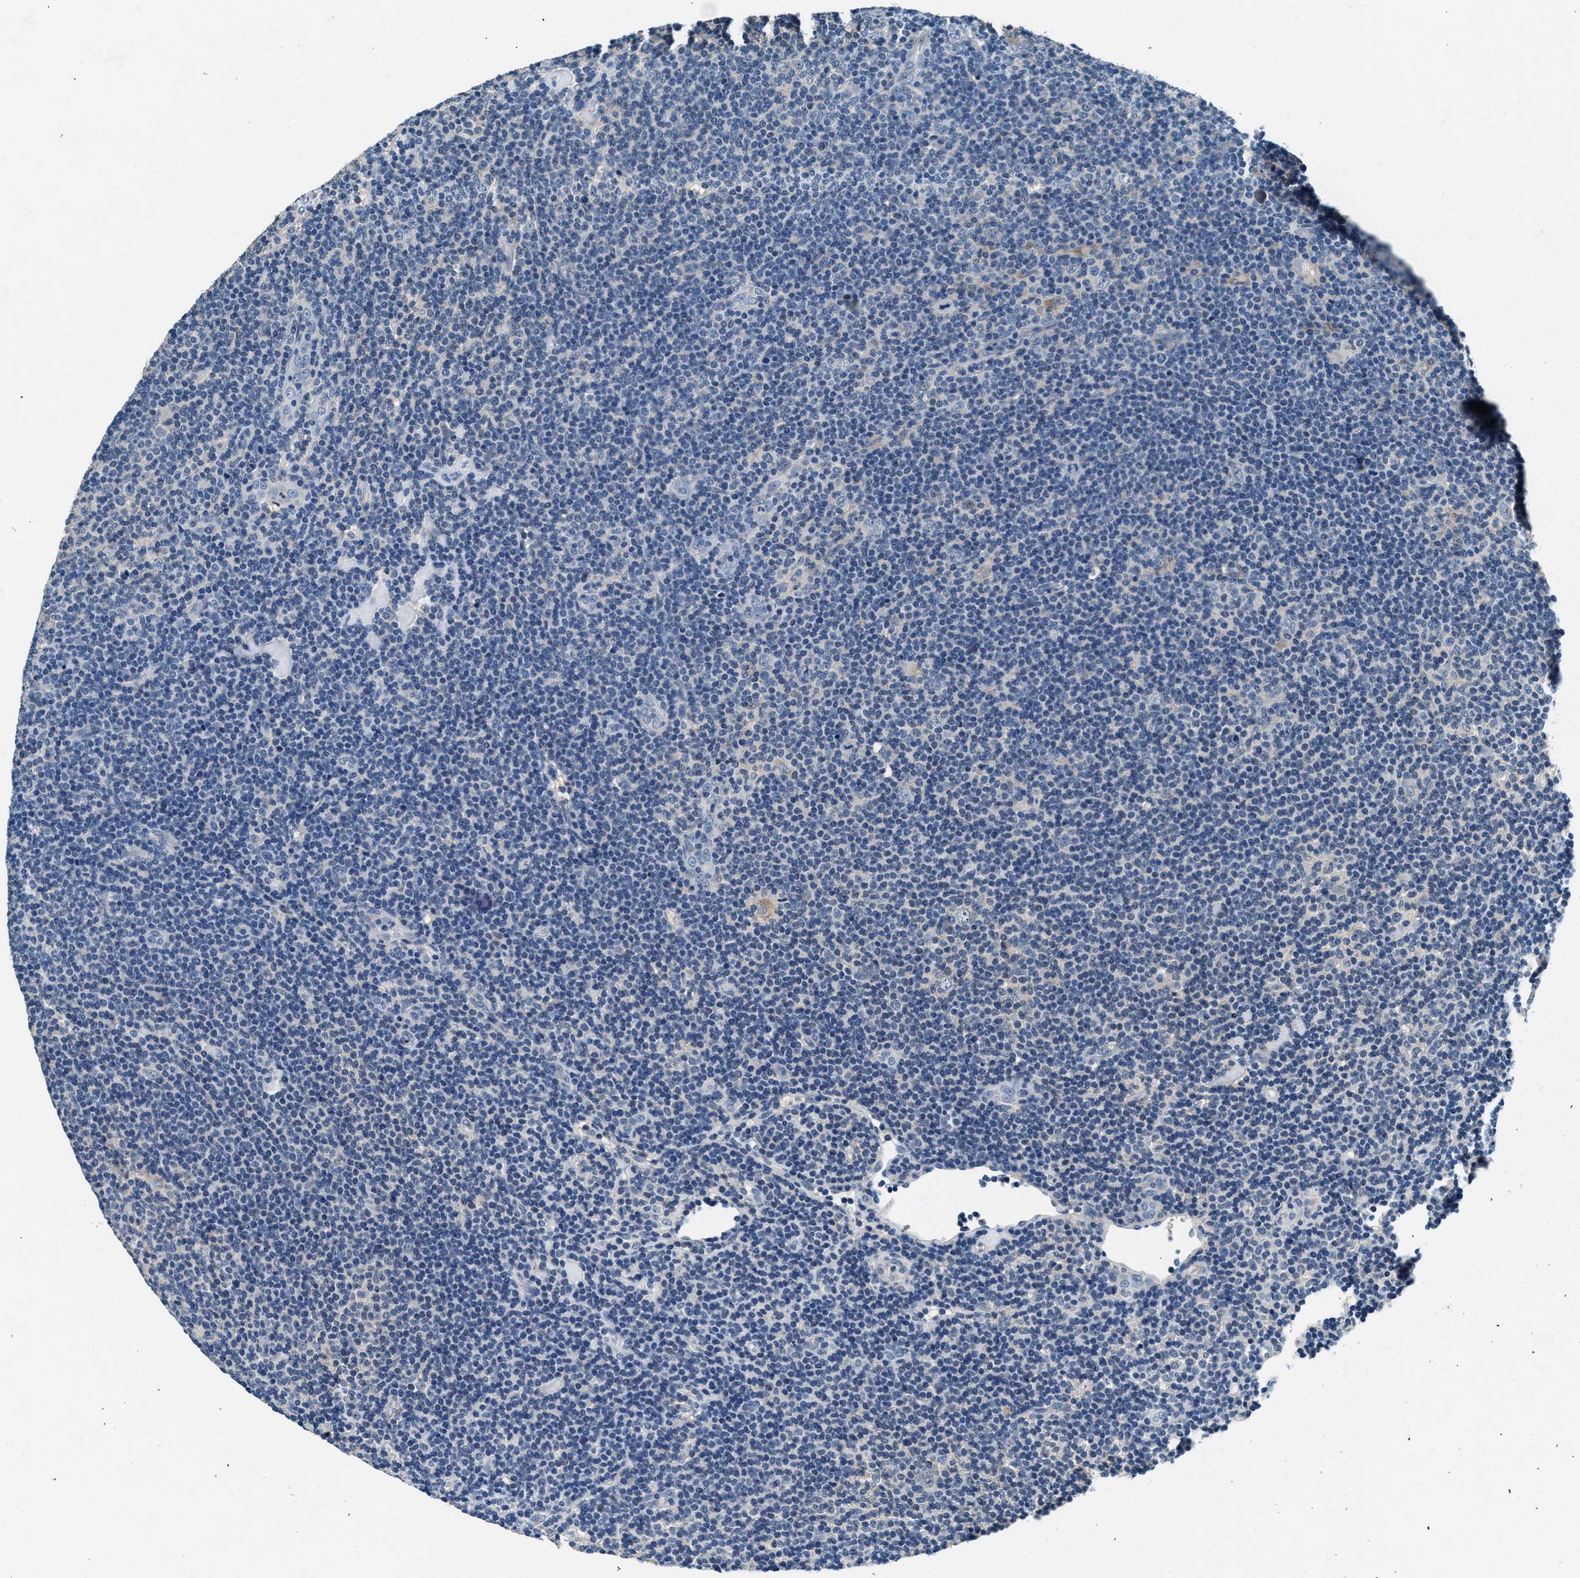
{"staining": {"intensity": "negative", "quantity": "none", "location": "none"}, "tissue": "lymphoma", "cell_type": "Tumor cells", "image_type": "cancer", "snomed": [{"axis": "morphology", "description": "Hodgkin's disease, NOS"}, {"axis": "topography", "description": "Lymph node"}], "caption": "Immunohistochemical staining of human lymphoma reveals no significant positivity in tumor cells.", "gene": "DENND6B", "patient": {"sex": "female", "age": 57}}